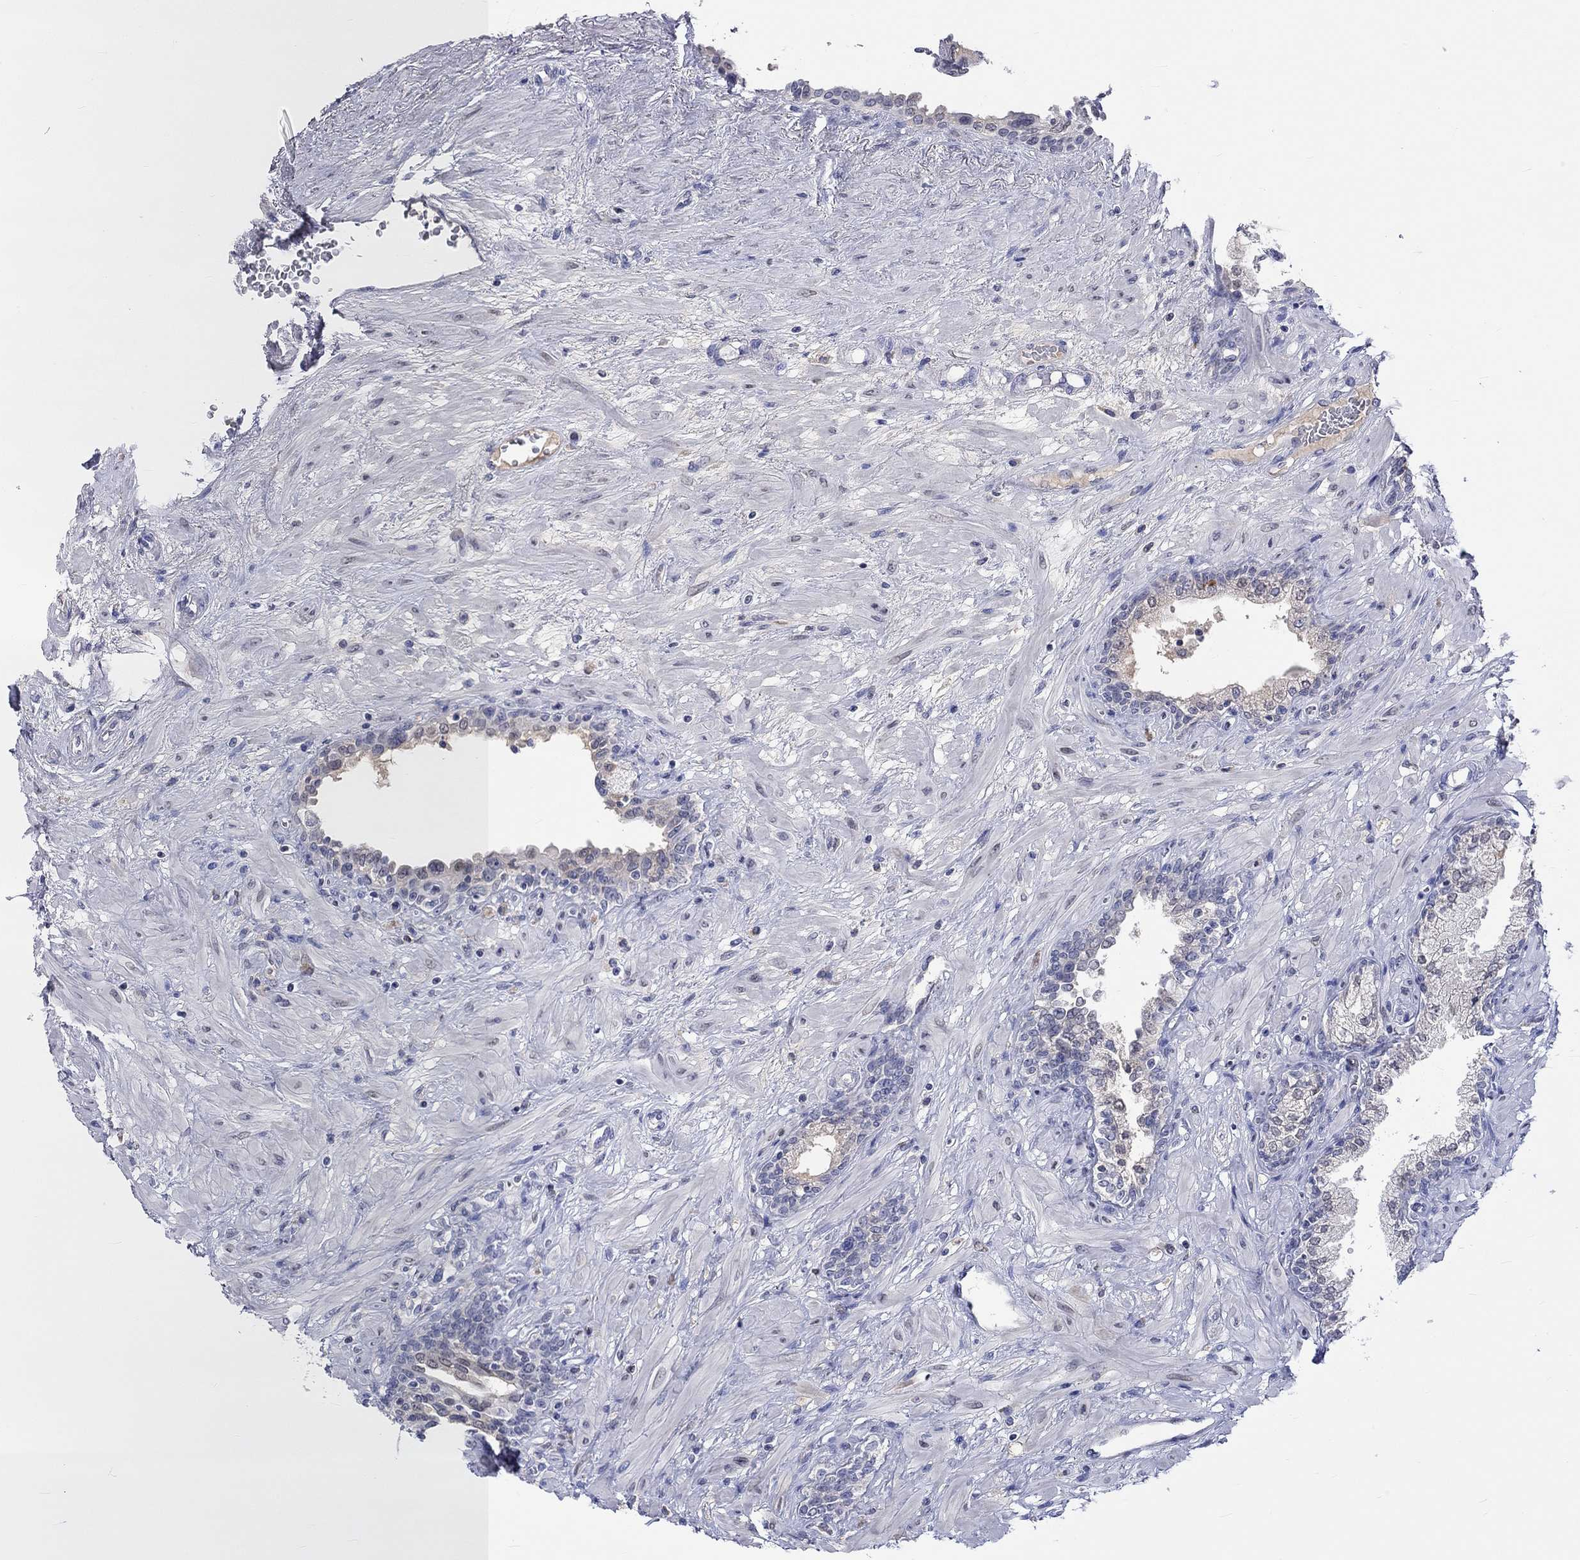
{"staining": {"intensity": "negative", "quantity": "none", "location": "none"}, "tissue": "prostate", "cell_type": "Glandular cells", "image_type": "normal", "snomed": [{"axis": "morphology", "description": "Normal tissue, NOS"}, {"axis": "topography", "description": "Prostate"}], "caption": "Immunohistochemical staining of normal human prostate shows no significant positivity in glandular cells. Brightfield microscopy of immunohistochemistry stained with DAB (3,3'-diaminobenzidine) (brown) and hematoxylin (blue), captured at high magnification.", "gene": "LRFN4", "patient": {"sex": "male", "age": 63}}